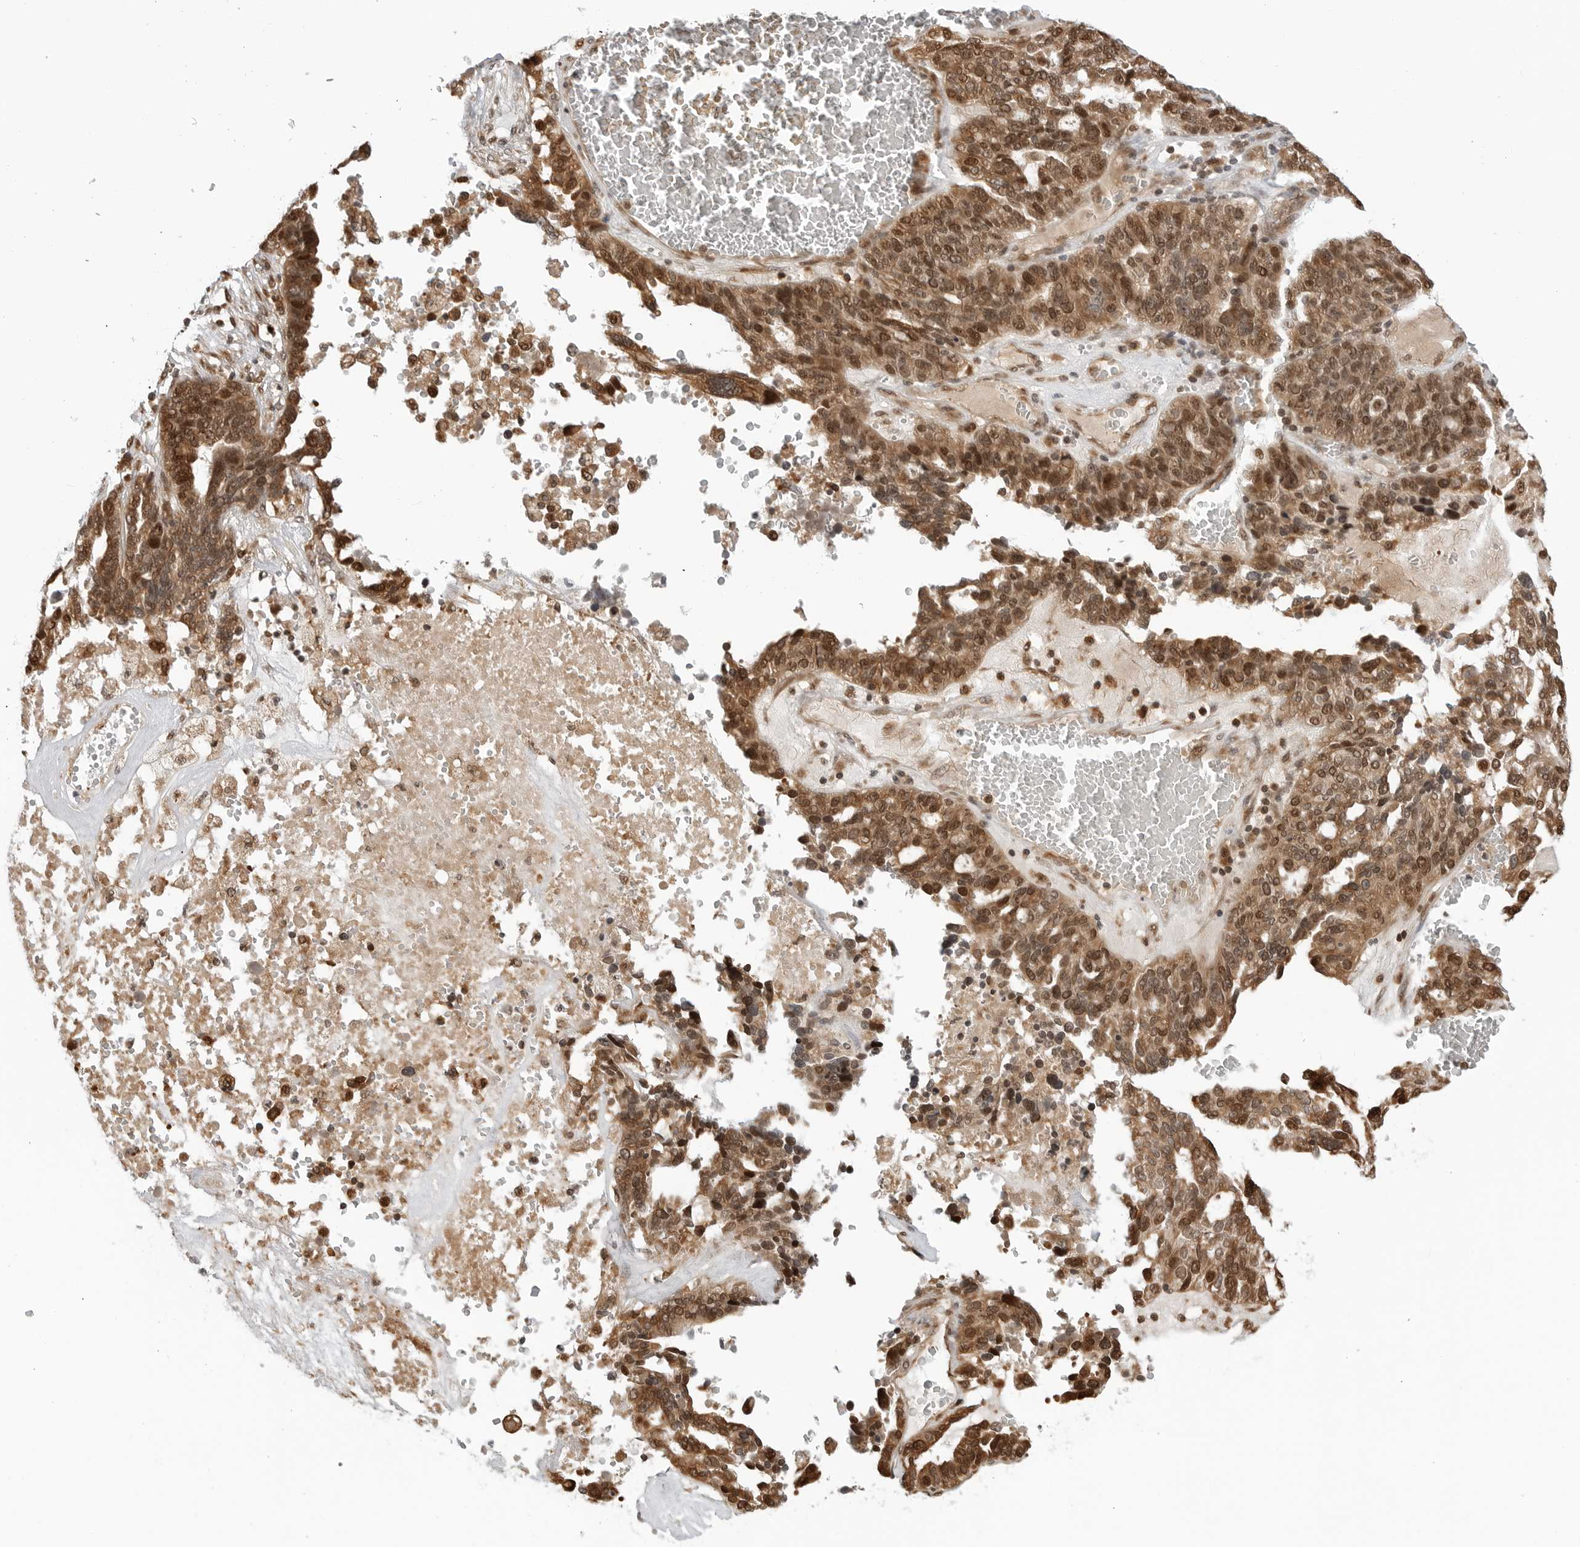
{"staining": {"intensity": "moderate", "quantity": ">75%", "location": "cytoplasmic/membranous,nuclear"}, "tissue": "ovarian cancer", "cell_type": "Tumor cells", "image_type": "cancer", "snomed": [{"axis": "morphology", "description": "Cystadenocarcinoma, serous, NOS"}, {"axis": "topography", "description": "Ovary"}], "caption": "DAB (3,3'-diaminobenzidine) immunohistochemical staining of ovarian cancer (serous cystadenocarcinoma) reveals moderate cytoplasmic/membranous and nuclear protein staining in approximately >75% of tumor cells. The protein is shown in brown color, while the nuclei are stained blue.", "gene": "TIPRL", "patient": {"sex": "female", "age": 59}}